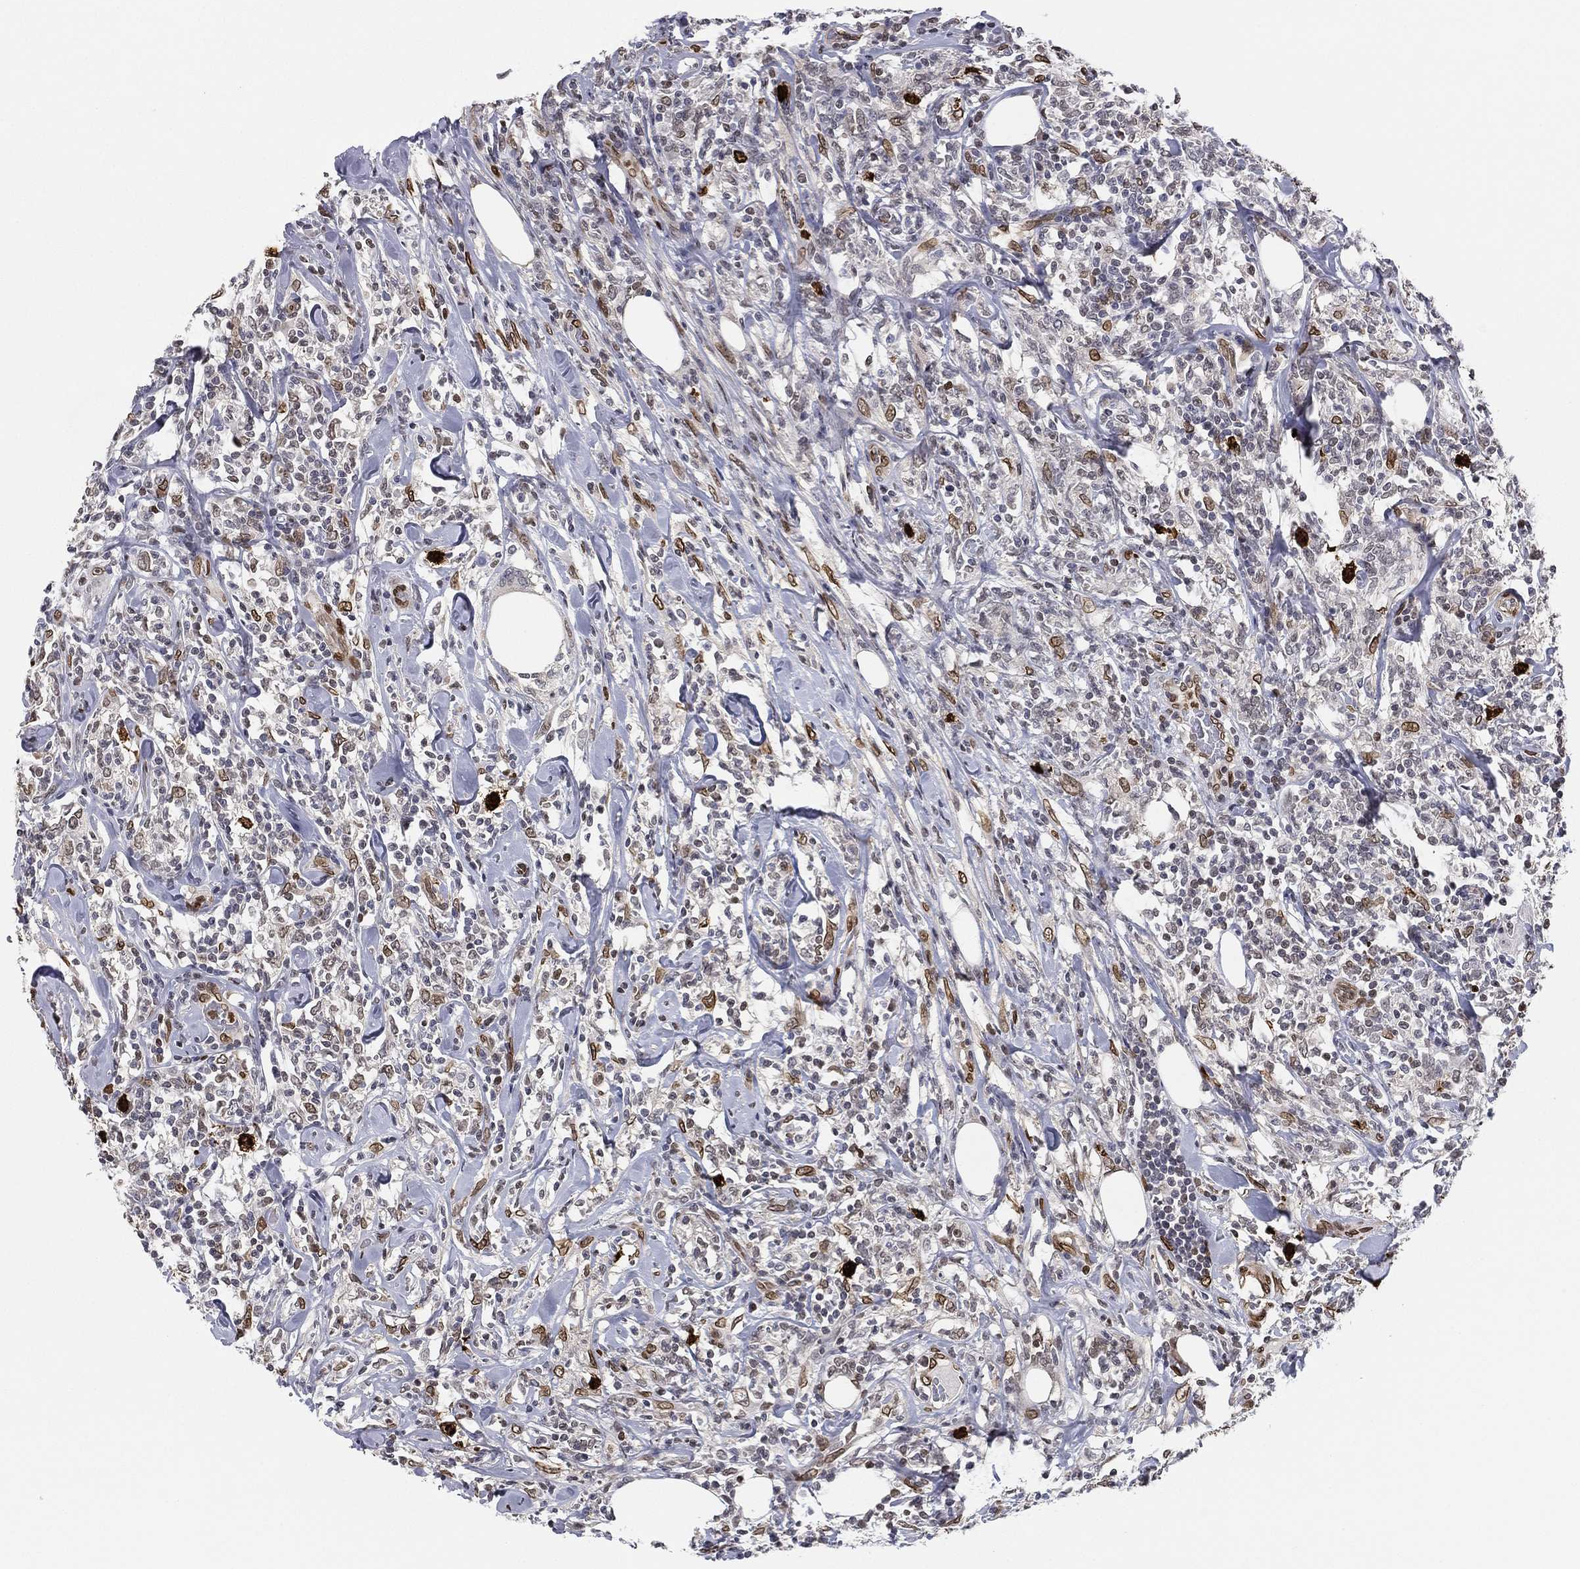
{"staining": {"intensity": "moderate", "quantity": "25%-75%", "location": "nuclear"}, "tissue": "lymphoma", "cell_type": "Tumor cells", "image_type": "cancer", "snomed": [{"axis": "morphology", "description": "Malignant lymphoma, non-Hodgkin's type, High grade"}, {"axis": "topography", "description": "Lymph node"}], "caption": "Moderate nuclear positivity for a protein is present in about 25%-75% of tumor cells of high-grade malignant lymphoma, non-Hodgkin's type using IHC.", "gene": "LMNB1", "patient": {"sex": "female", "age": 84}}